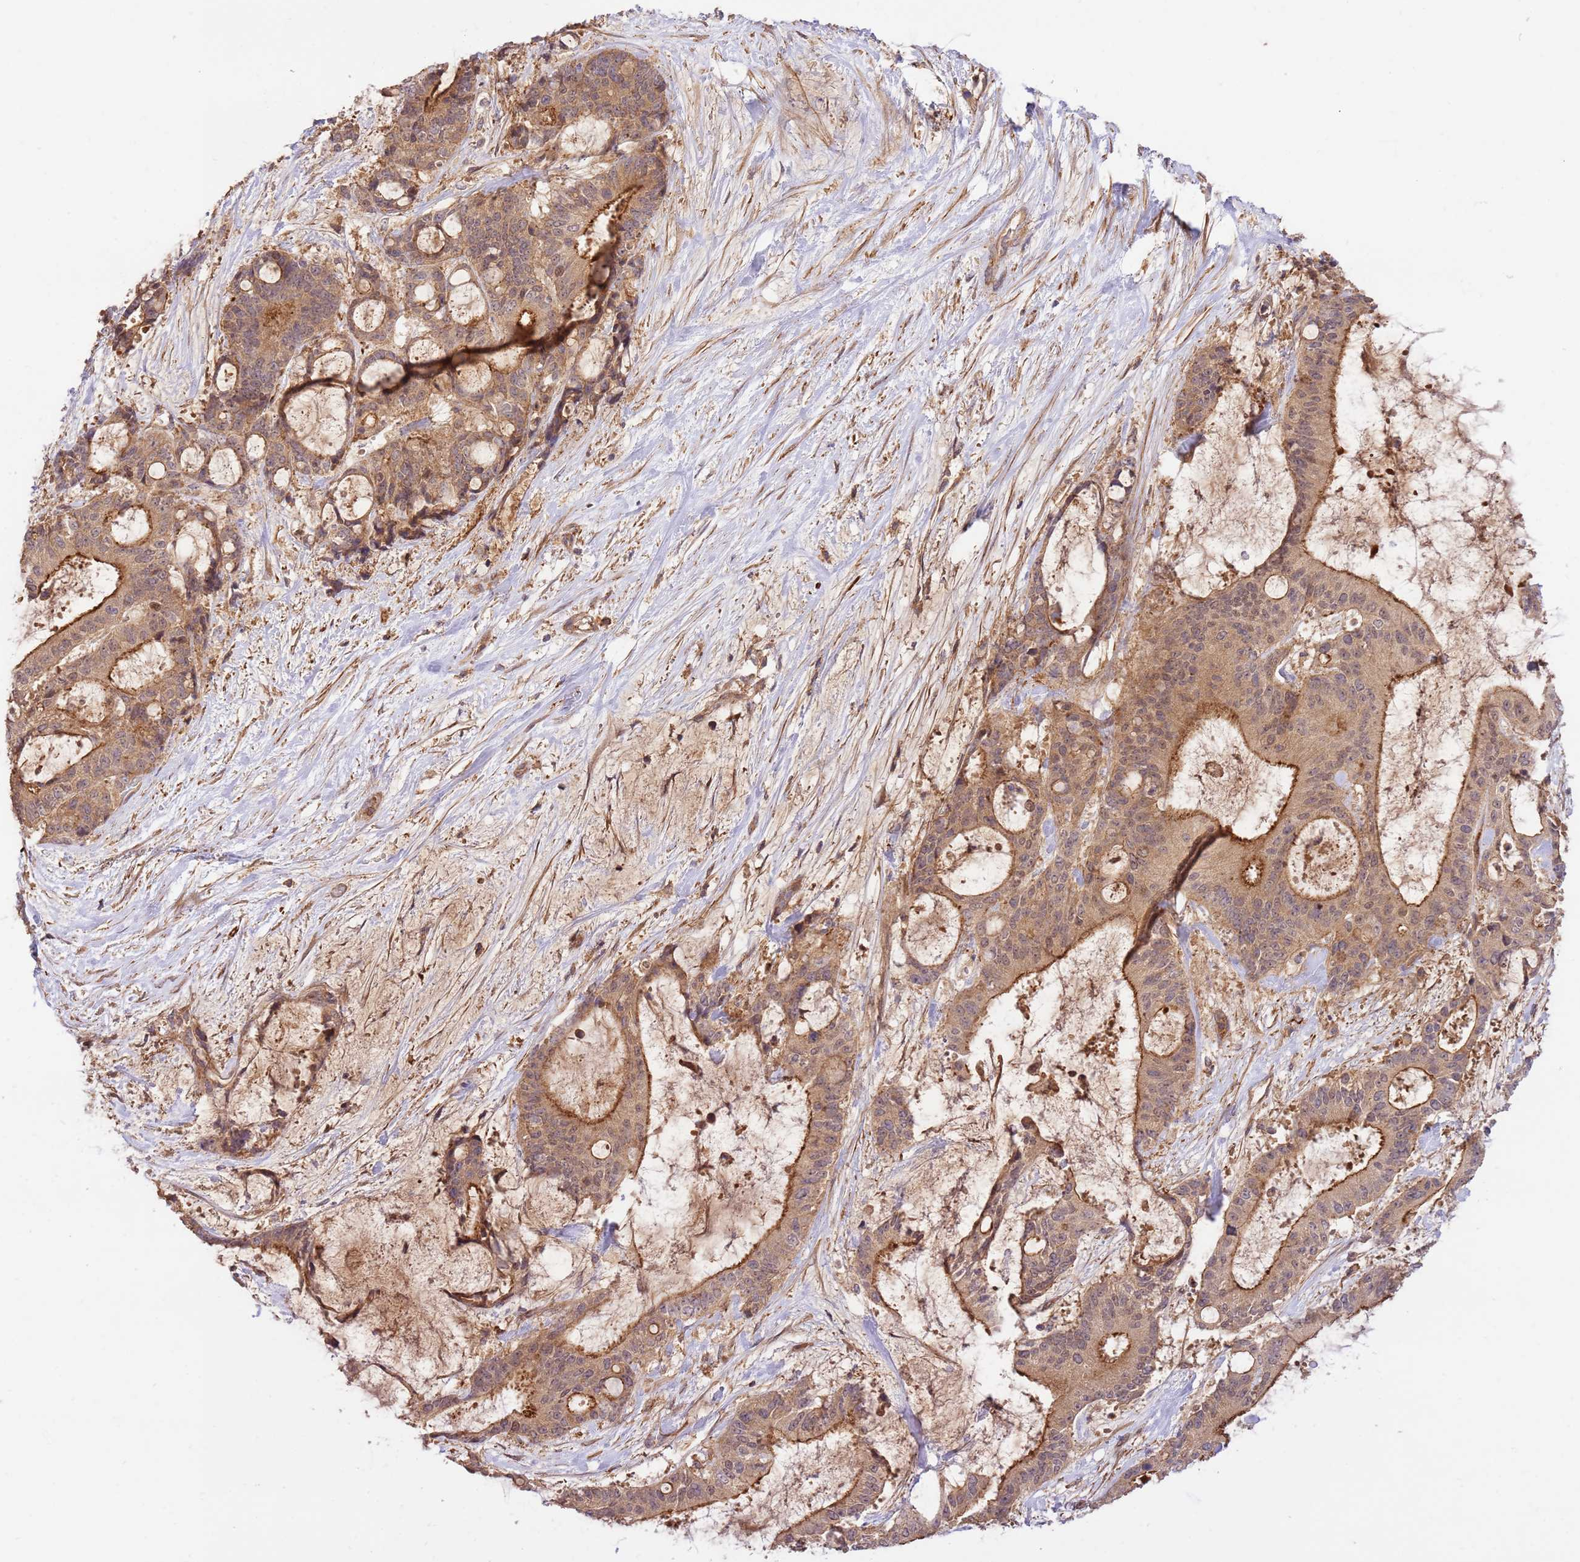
{"staining": {"intensity": "moderate", "quantity": ">75%", "location": "cytoplasmic/membranous"}, "tissue": "liver cancer", "cell_type": "Tumor cells", "image_type": "cancer", "snomed": [{"axis": "morphology", "description": "Normal tissue, NOS"}, {"axis": "morphology", "description": "Cholangiocarcinoma"}, {"axis": "topography", "description": "Liver"}, {"axis": "topography", "description": "Peripheral nerve tissue"}], "caption": "Cholangiocarcinoma (liver) tissue displays moderate cytoplasmic/membranous staining in about >75% of tumor cells, visualized by immunohistochemistry.", "gene": "GAREM1", "patient": {"sex": "female", "age": 73}}